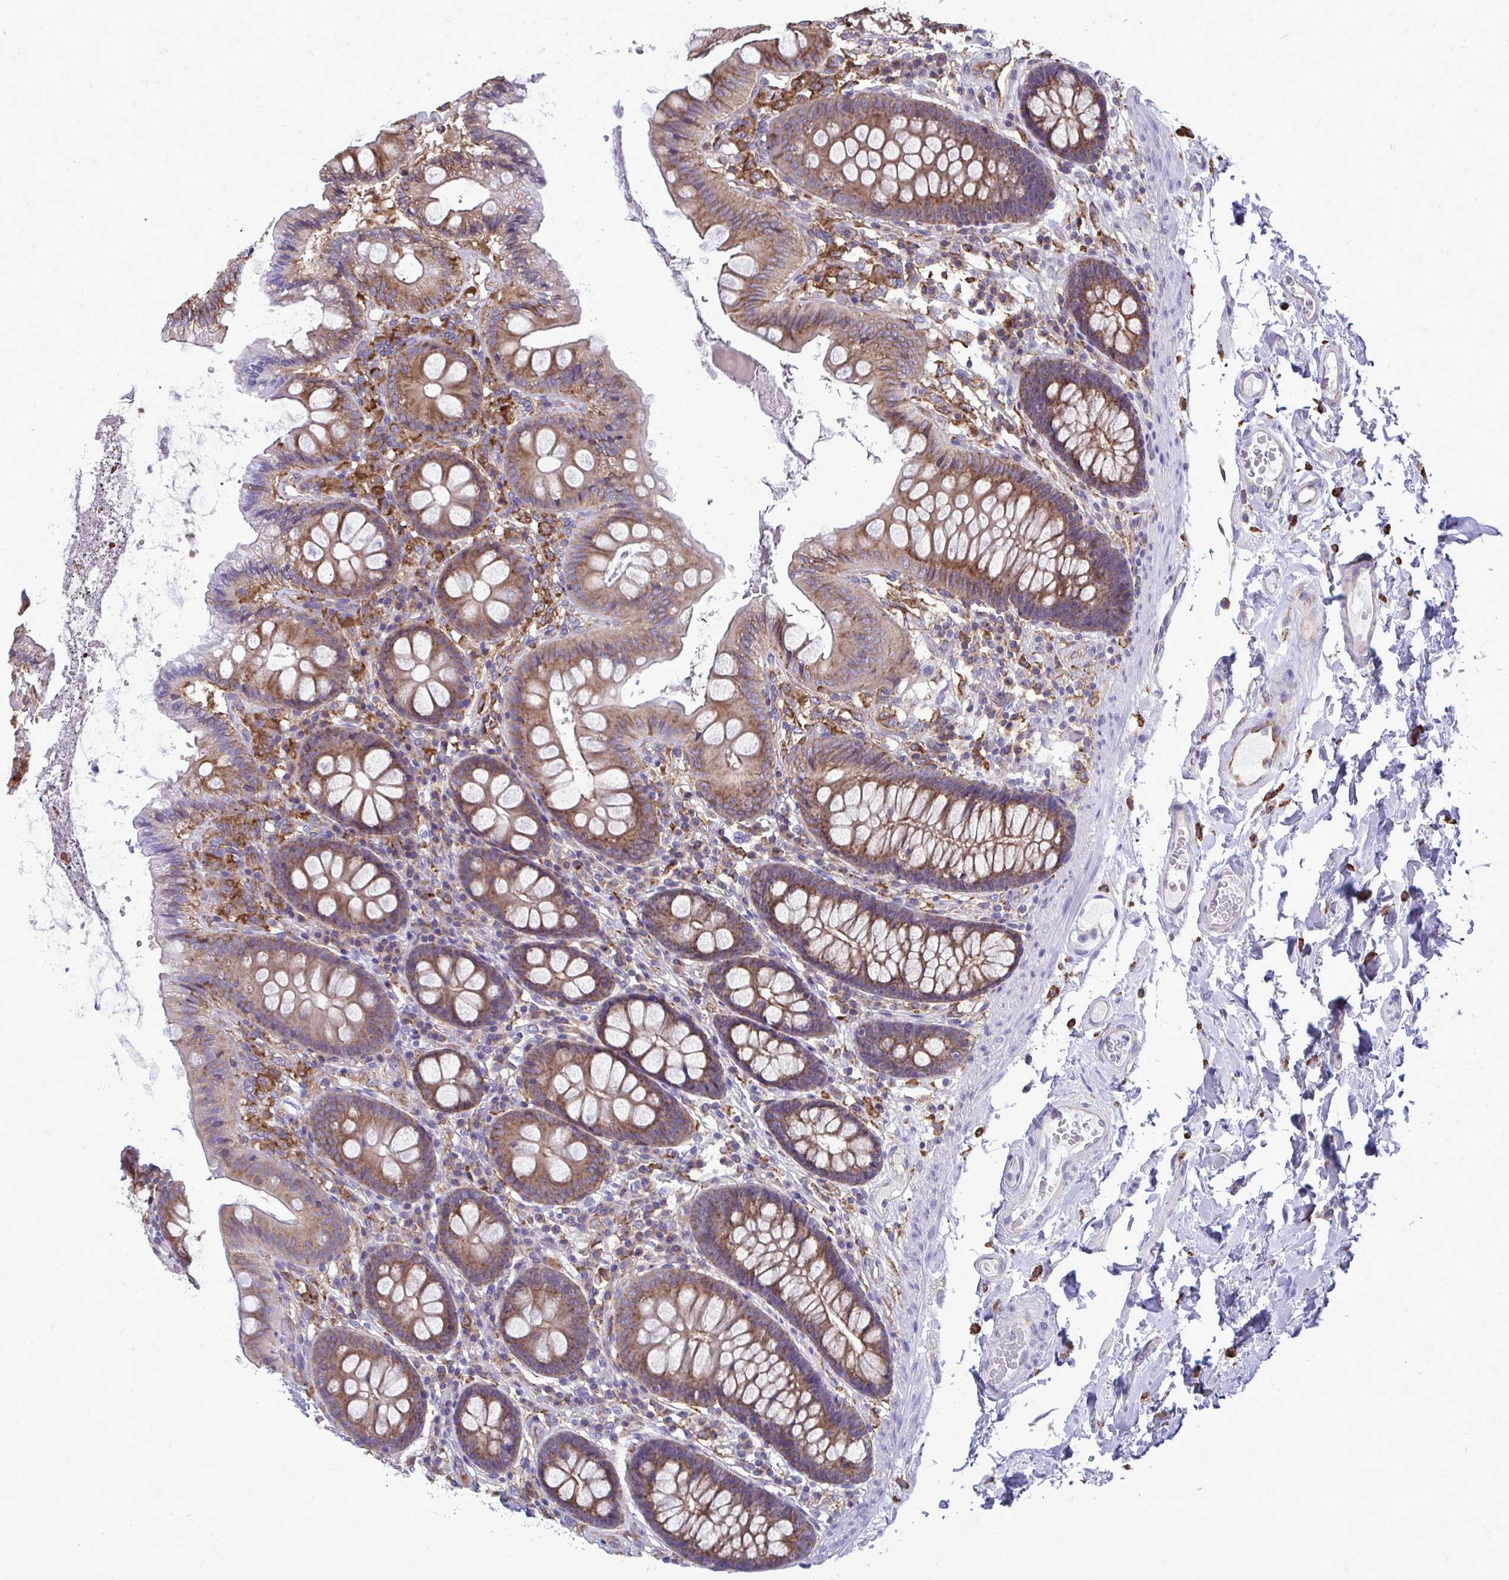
{"staining": {"intensity": "negative", "quantity": "none", "location": "none"}, "tissue": "colon", "cell_type": "Endothelial cells", "image_type": "normal", "snomed": [{"axis": "morphology", "description": "Normal tissue, NOS"}, {"axis": "topography", "description": "Colon"}], "caption": "Immunohistochemistry (IHC) image of benign colon: colon stained with DAB (3,3'-diaminobenzidine) shows no significant protein positivity in endothelial cells.", "gene": "CLTA", "patient": {"sex": "male", "age": 84}}